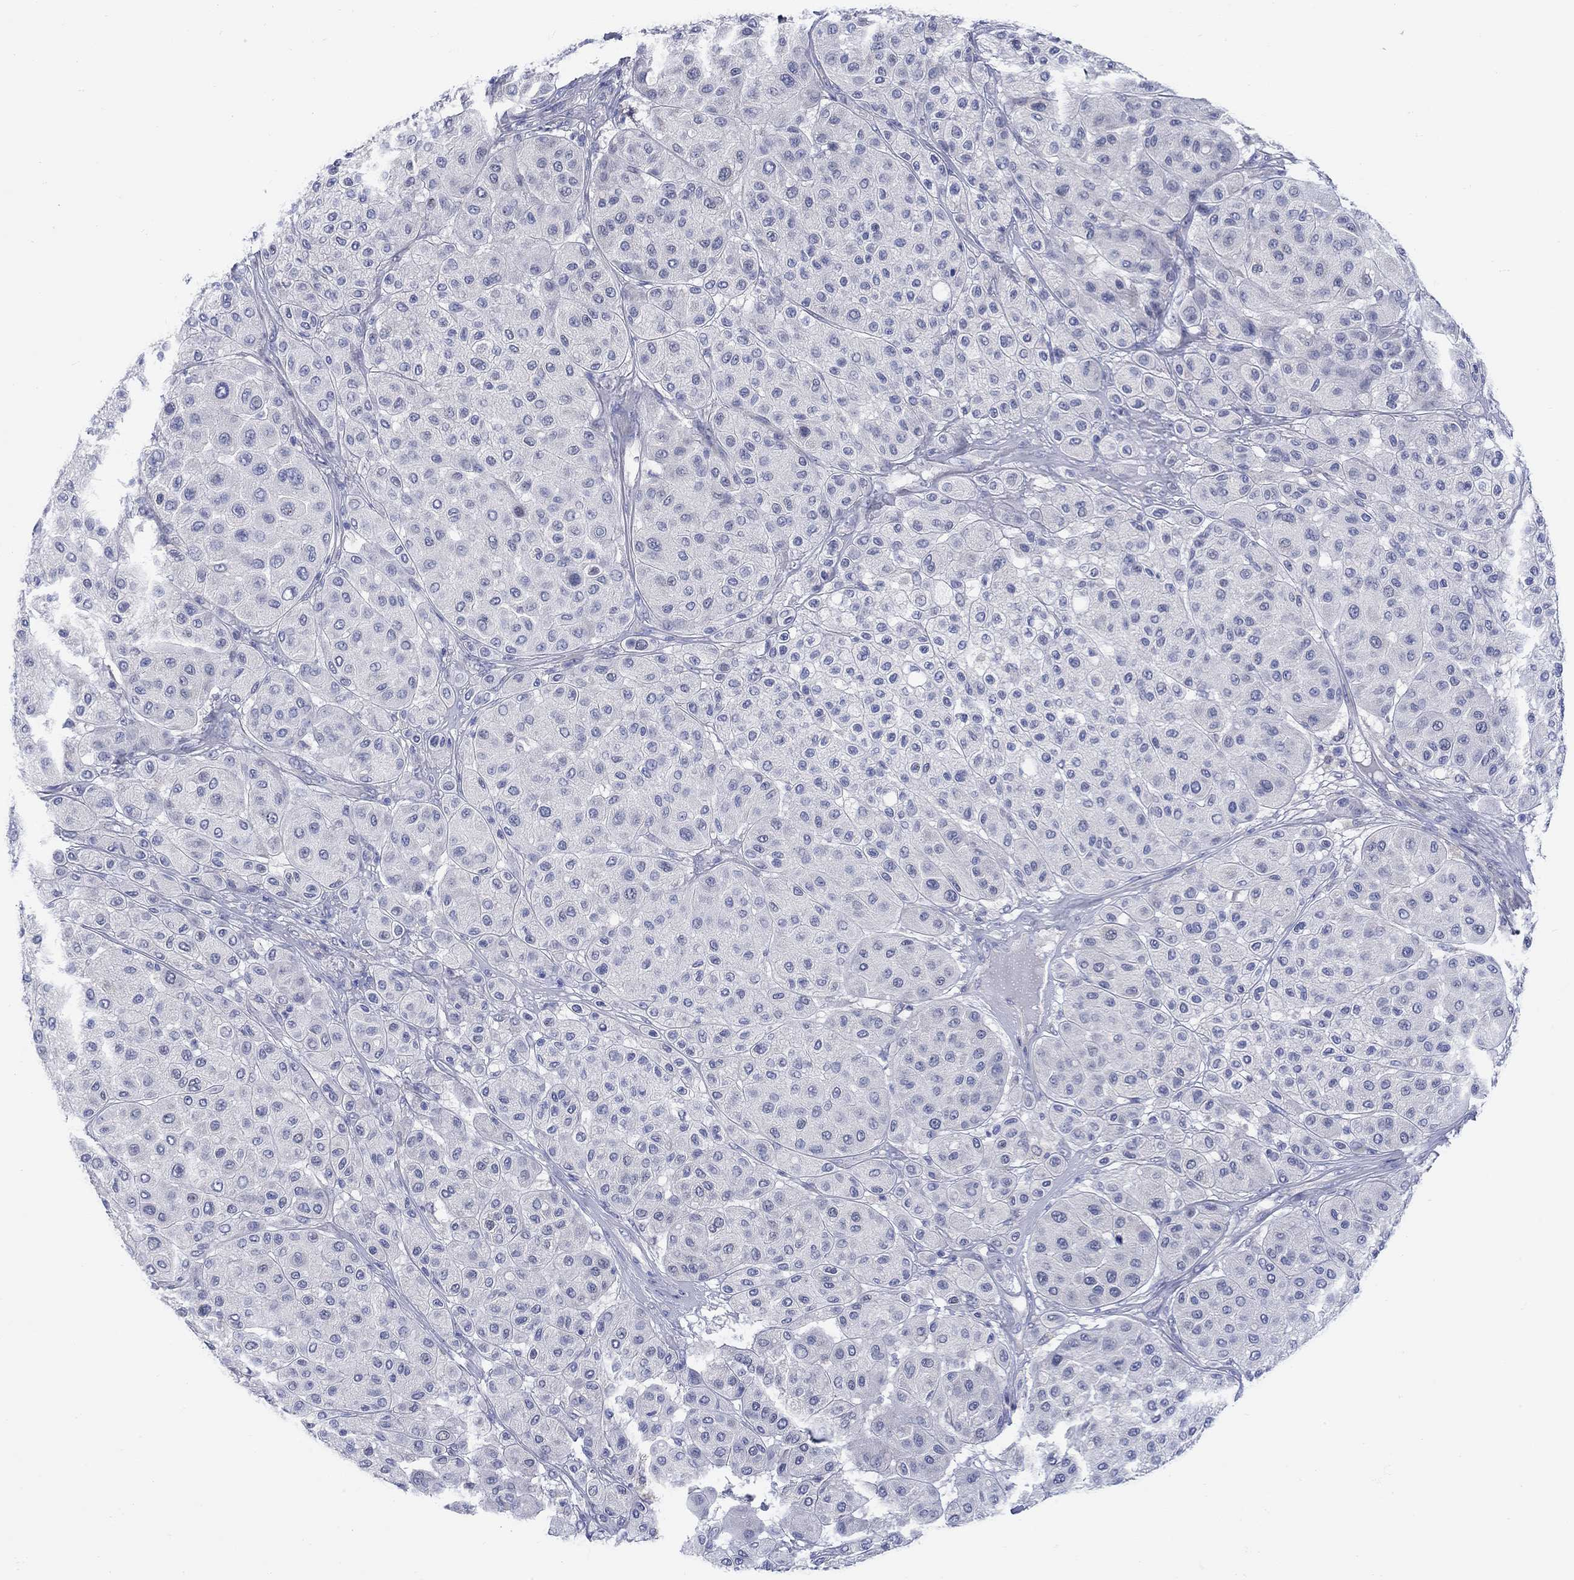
{"staining": {"intensity": "negative", "quantity": "none", "location": "none"}, "tissue": "melanoma", "cell_type": "Tumor cells", "image_type": "cancer", "snomed": [{"axis": "morphology", "description": "Malignant melanoma, Metastatic site"}, {"axis": "topography", "description": "Smooth muscle"}], "caption": "DAB (3,3'-diaminobenzidine) immunohistochemical staining of human malignant melanoma (metastatic site) demonstrates no significant positivity in tumor cells. The staining is performed using DAB brown chromogen with nuclei counter-stained in using hematoxylin.", "gene": "KRT222", "patient": {"sex": "male", "age": 41}}